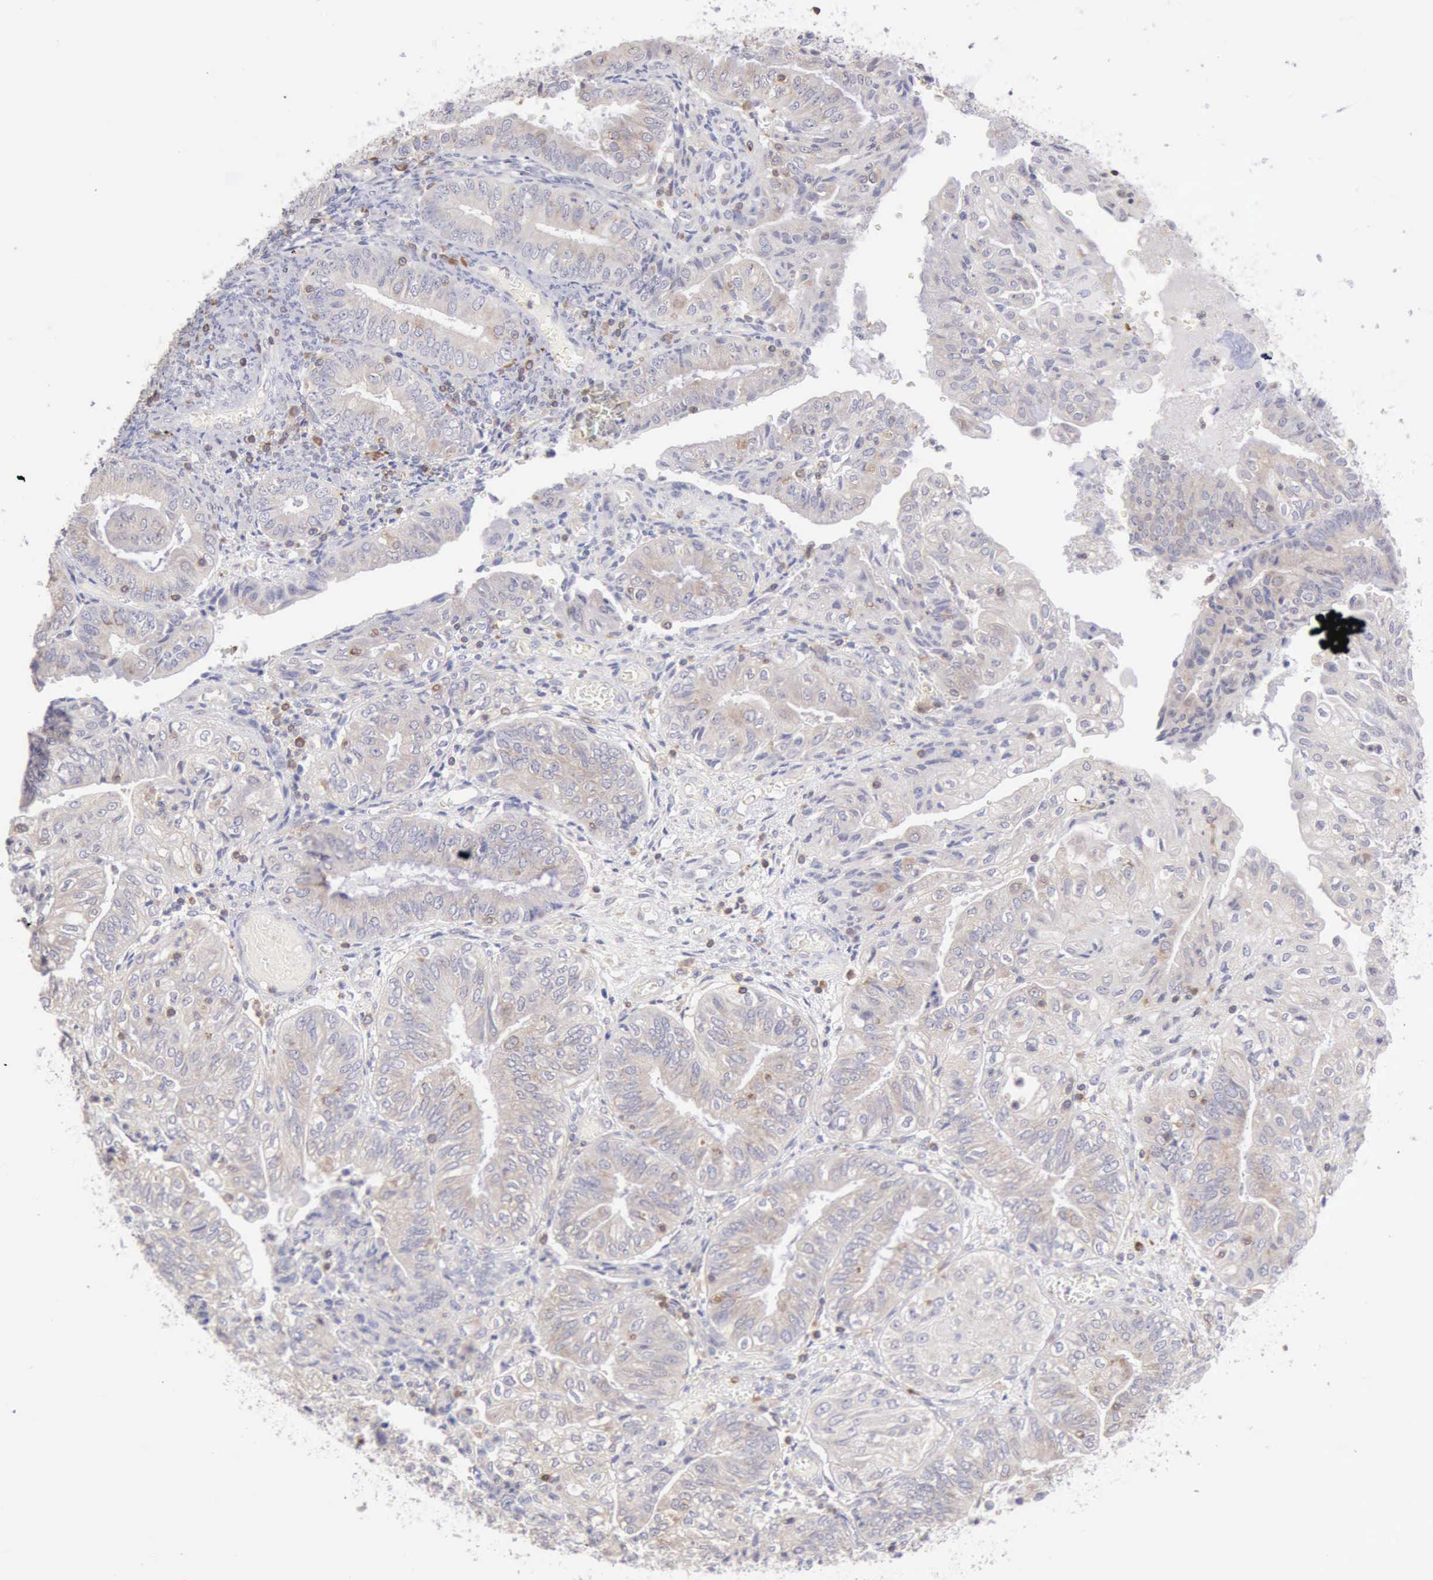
{"staining": {"intensity": "weak", "quantity": "25%-75%", "location": "cytoplasmic/membranous"}, "tissue": "endometrial cancer", "cell_type": "Tumor cells", "image_type": "cancer", "snomed": [{"axis": "morphology", "description": "Adenocarcinoma, NOS"}, {"axis": "topography", "description": "Endometrium"}], "caption": "A micrograph showing weak cytoplasmic/membranous positivity in approximately 25%-75% of tumor cells in endometrial cancer, as visualized by brown immunohistochemical staining.", "gene": "SASH3", "patient": {"sex": "female", "age": 55}}